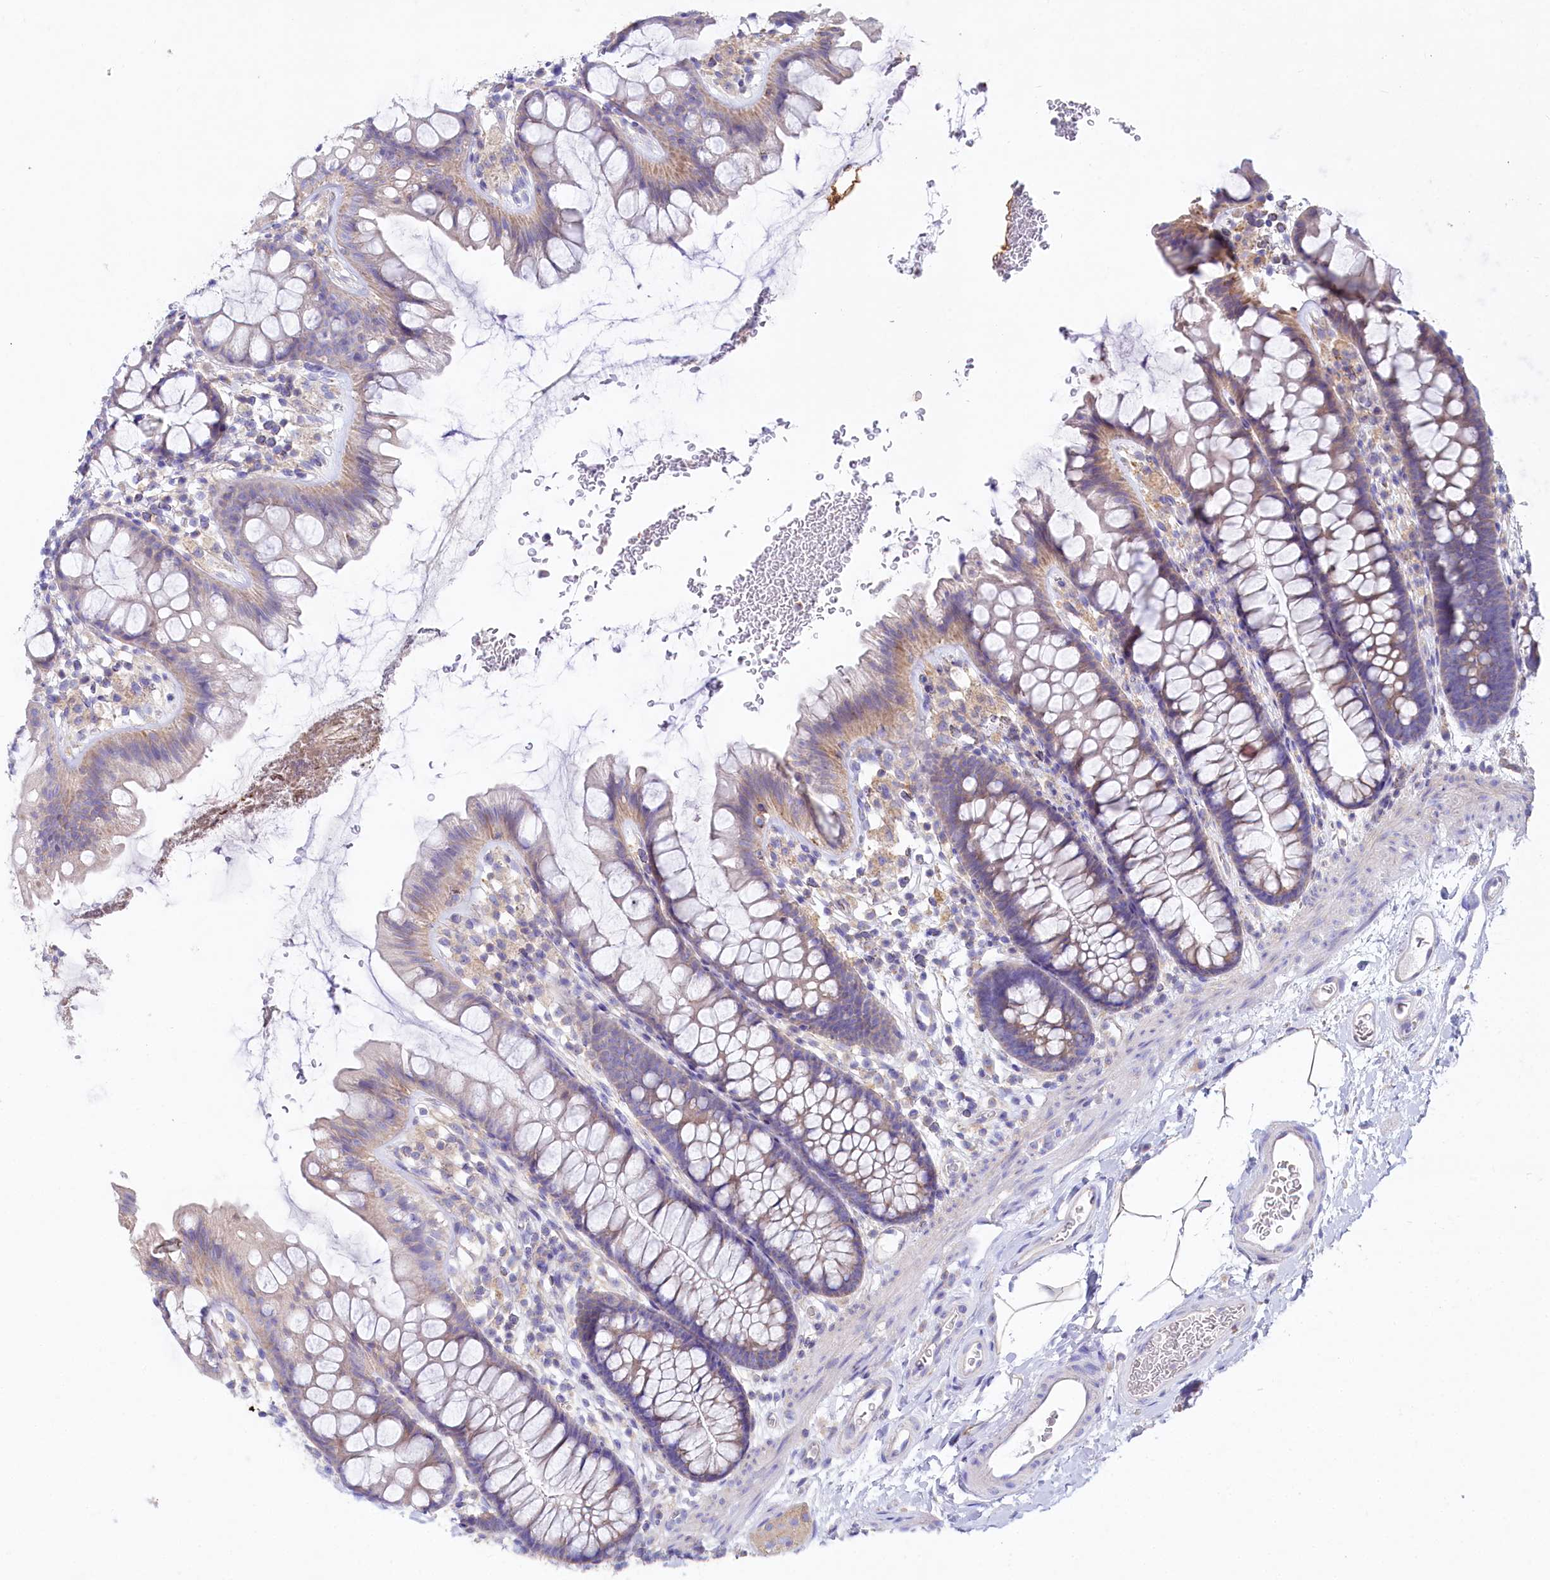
{"staining": {"intensity": "weak", "quantity": "25%-75%", "location": "cytoplasmic/membranous"}, "tissue": "colon", "cell_type": "Endothelial cells", "image_type": "normal", "snomed": [{"axis": "morphology", "description": "Normal tissue, NOS"}, {"axis": "topography", "description": "Colon"}], "caption": "A photomicrograph showing weak cytoplasmic/membranous staining in about 25%-75% of endothelial cells in benign colon, as visualized by brown immunohistochemical staining.", "gene": "VPS26B", "patient": {"sex": "female", "age": 62}}